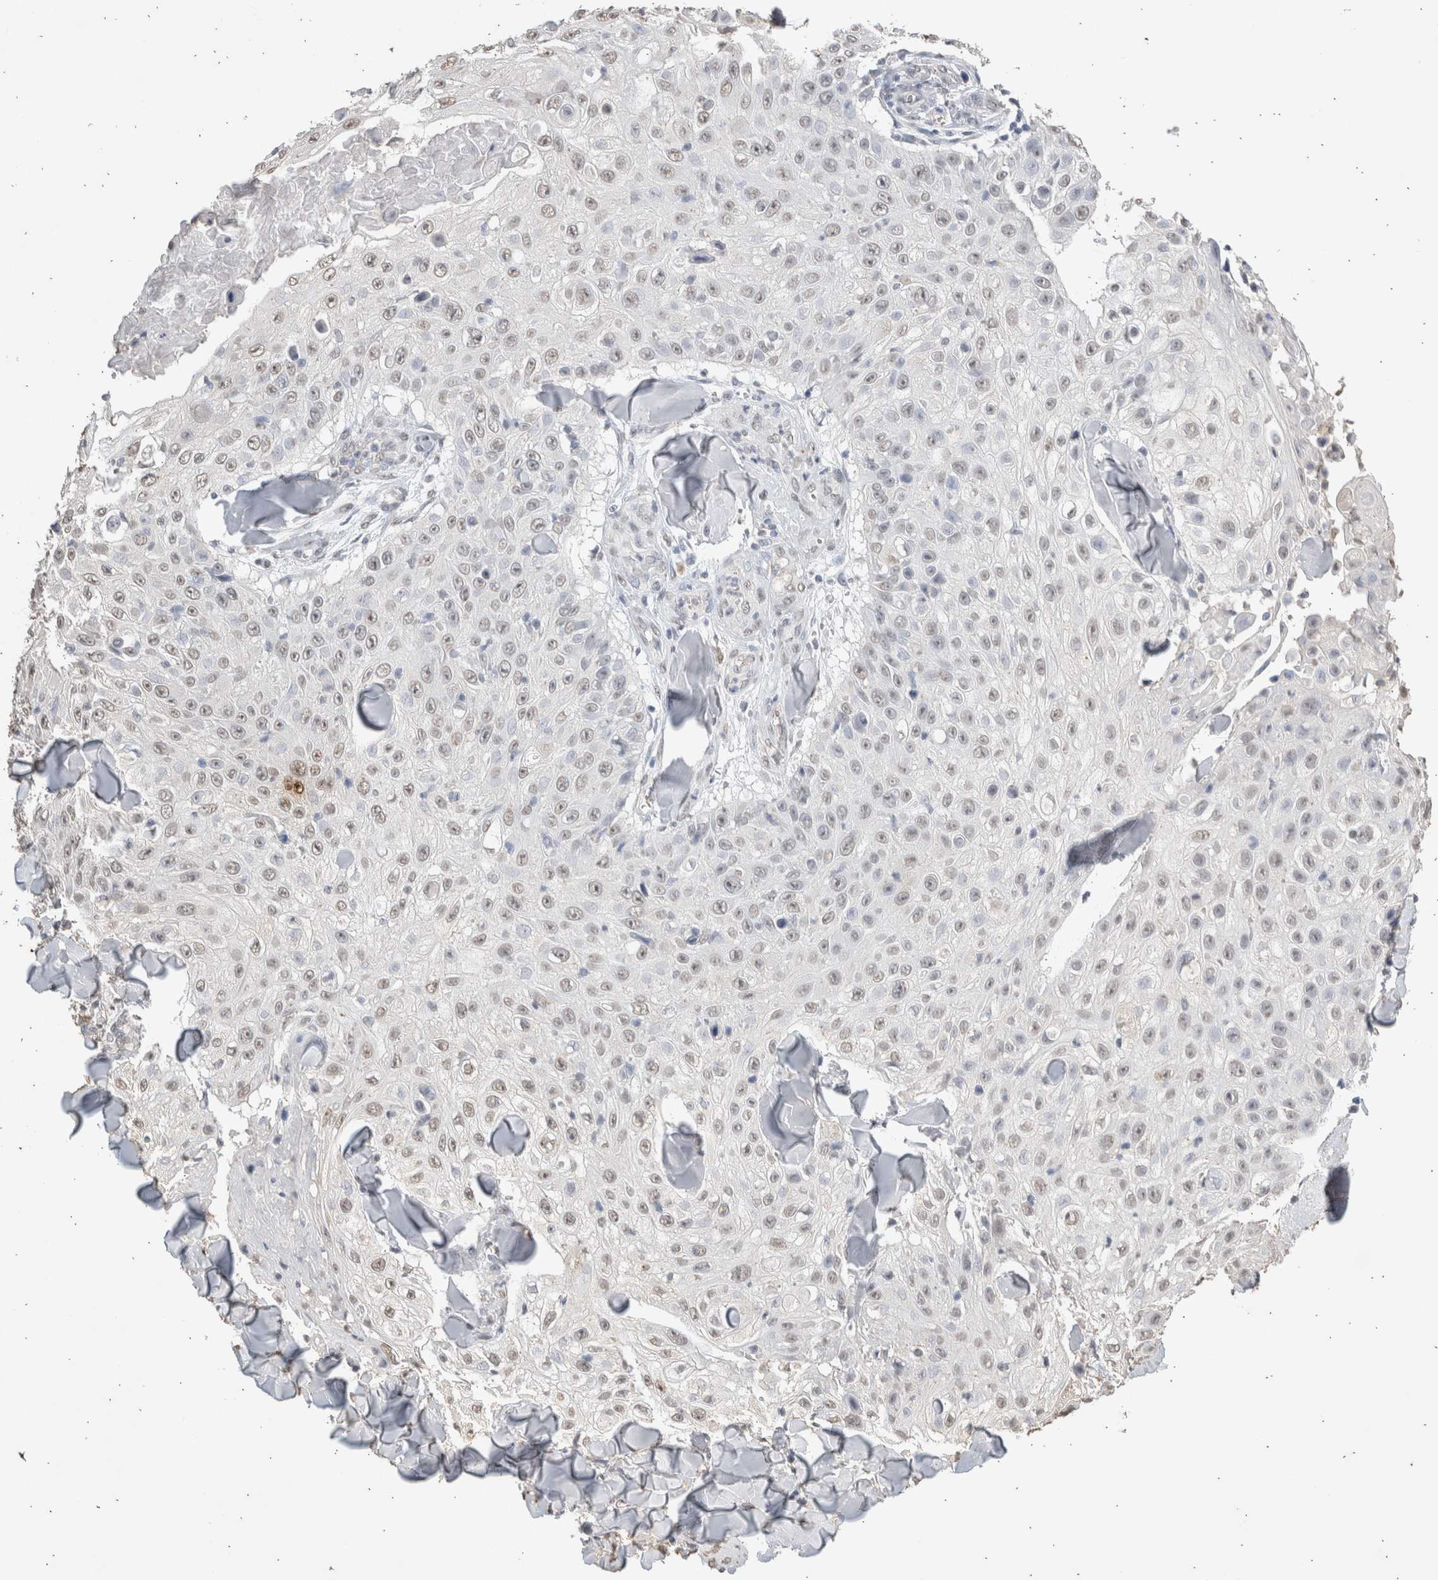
{"staining": {"intensity": "weak", "quantity": ">75%", "location": "nuclear"}, "tissue": "skin cancer", "cell_type": "Tumor cells", "image_type": "cancer", "snomed": [{"axis": "morphology", "description": "Squamous cell carcinoma, NOS"}, {"axis": "topography", "description": "Skin"}], "caption": "Immunohistochemical staining of human squamous cell carcinoma (skin) demonstrates weak nuclear protein positivity in about >75% of tumor cells.", "gene": "LGALS2", "patient": {"sex": "male", "age": 86}}